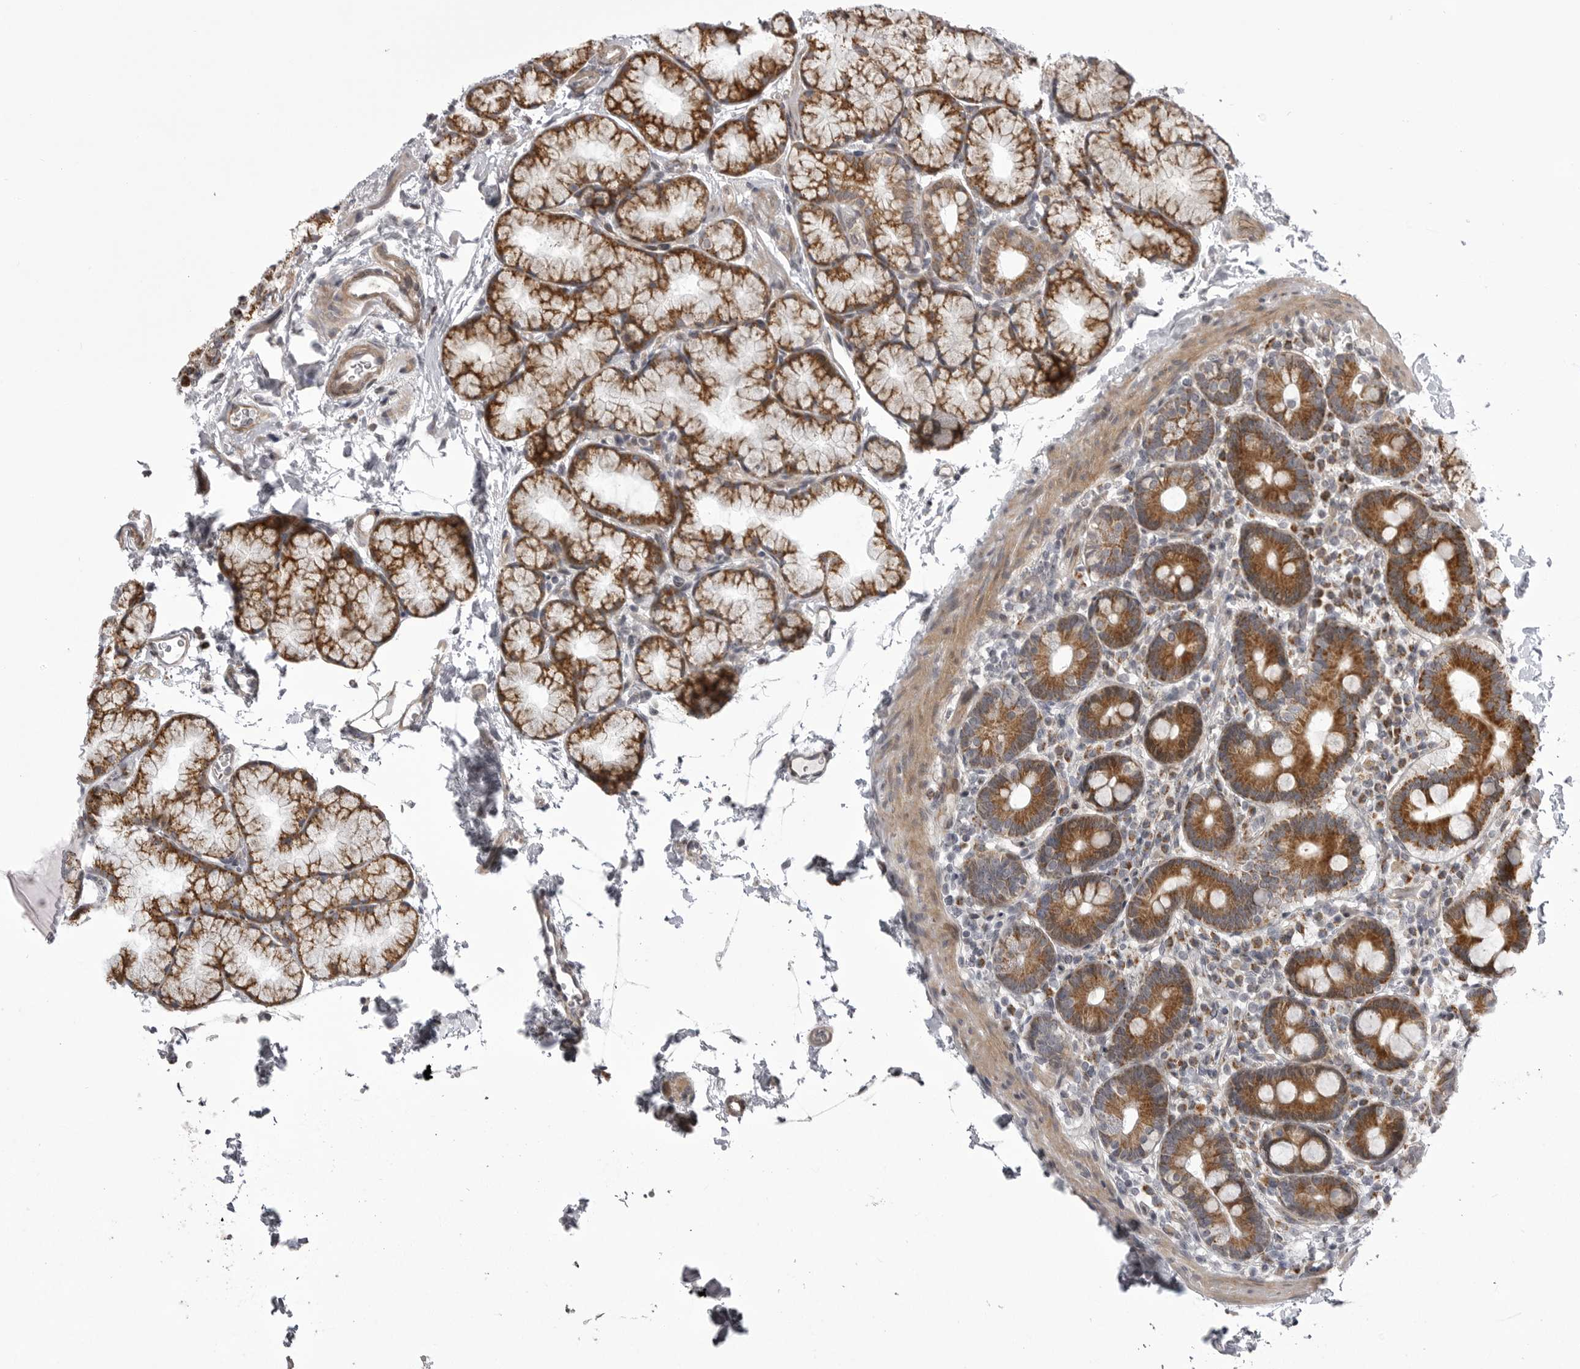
{"staining": {"intensity": "strong", "quantity": ">75%", "location": "cytoplasmic/membranous"}, "tissue": "duodenum", "cell_type": "Glandular cells", "image_type": "normal", "snomed": [{"axis": "morphology", "description": "Normal tissue, NOS"}, {"axis": "topography", "description": "Duodenum"}], "caption": "Glandular cells reveal strong cytoplasmic/membranous staining in about >75% of cells in normal duodenum. The staining was performed using DAB, with brown indicating positive protein expression. Nuclei are stained blue with hematoxylin.", "gene": "TMPRSS11F", "patient": {"sex": "male", "age": 54}}